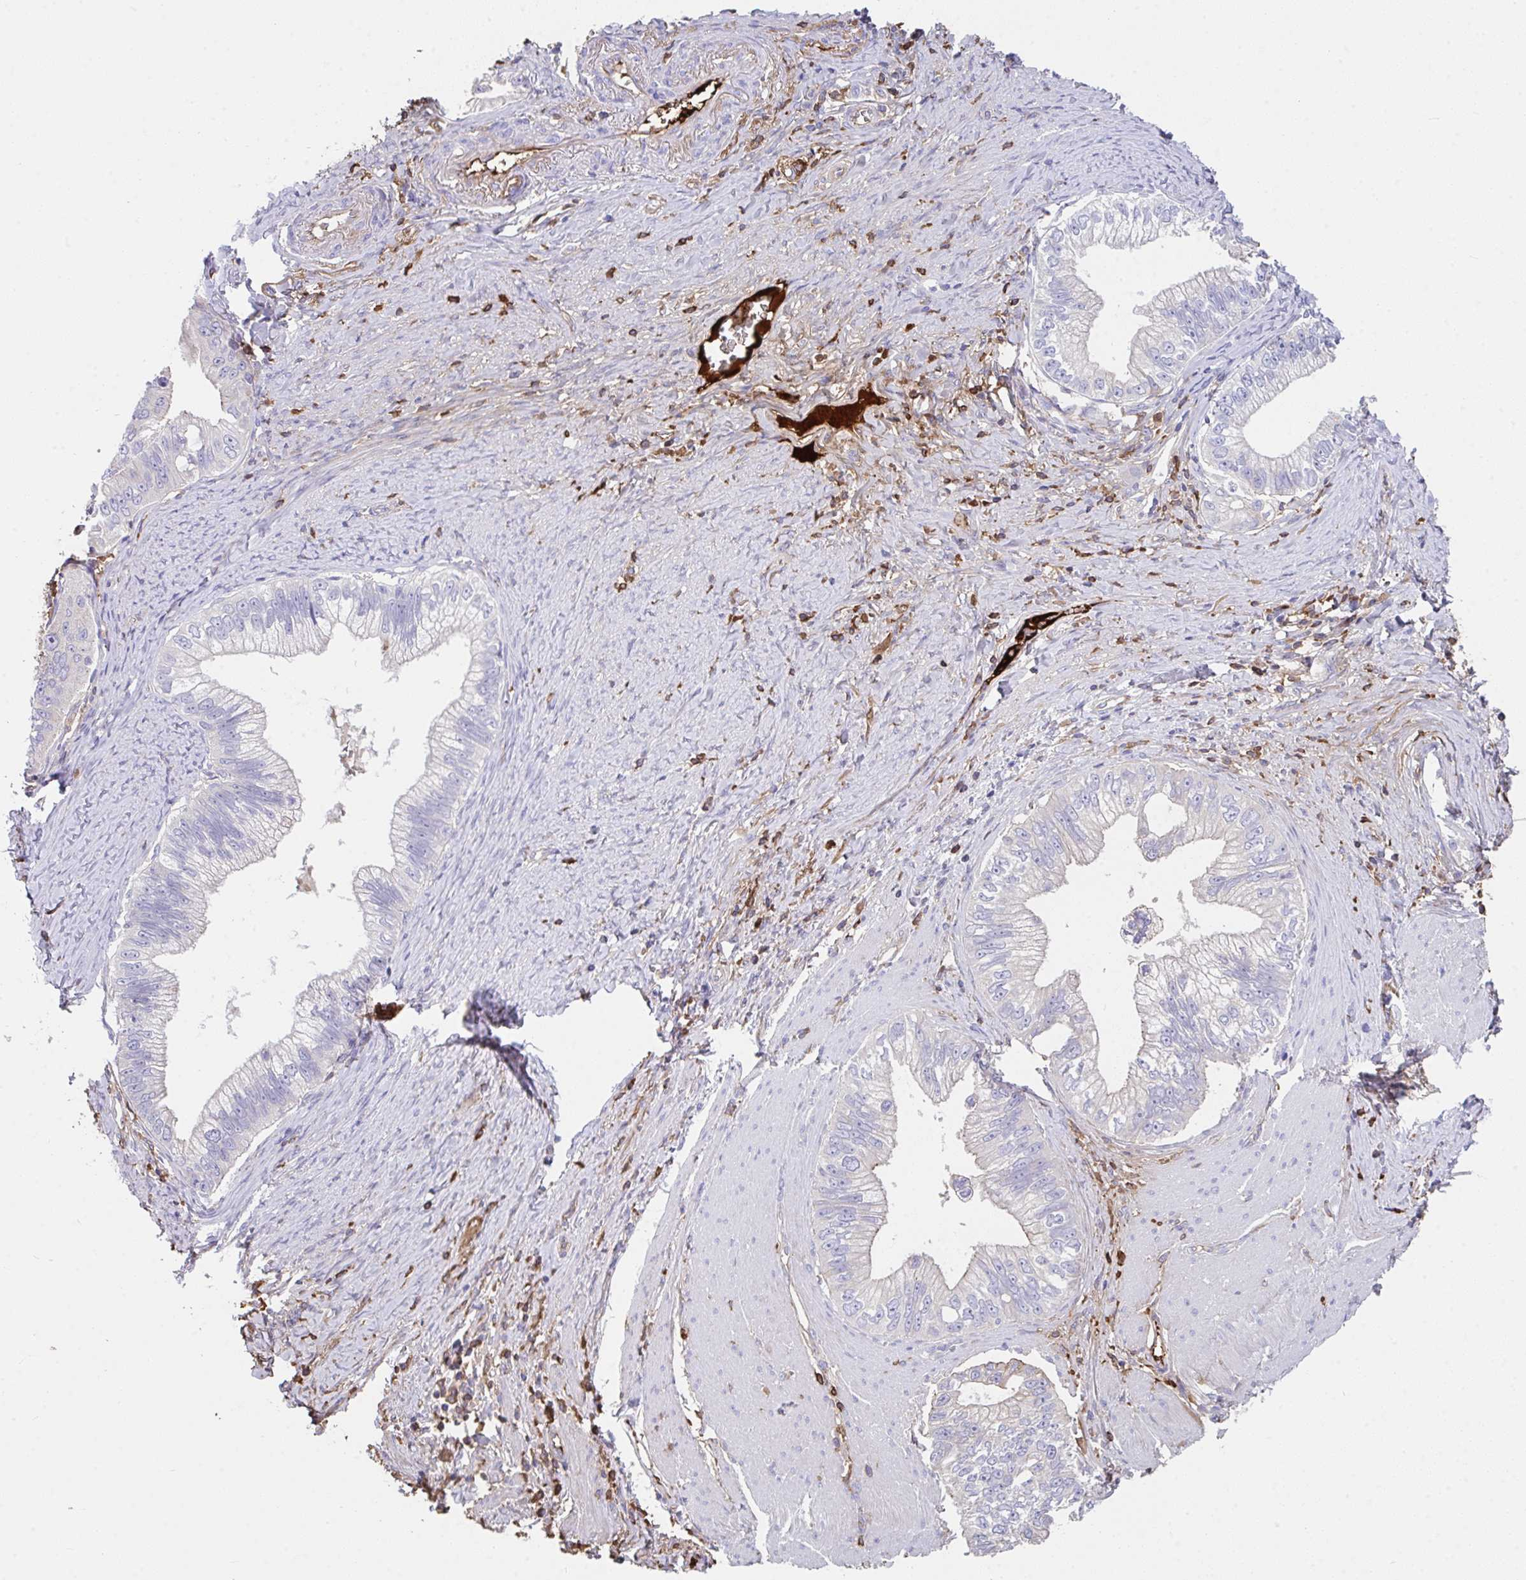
{"staining": {"intensity": "moderate", "quantity": "25%-75%", "location": "cytoplasmic/membranous"}, "tissue": "pancreatic cancer", "cell_type": "Tumor cells", "image_type": "cancer", "snomed": [{"axis": "morphology", "description": "Adenocarcinoma, NOS"}, {"axis": "topography", "description": "Pancreas"}], "caption": "Immunohistochemical staining of adenocarcinoma (pancreatic) shows moderate cytoplasmic/membranous protein positivity in about 25%-75% of tumor cells.", "gene": "ZNF813", "patient": {"sex": "male", "age": 70}}